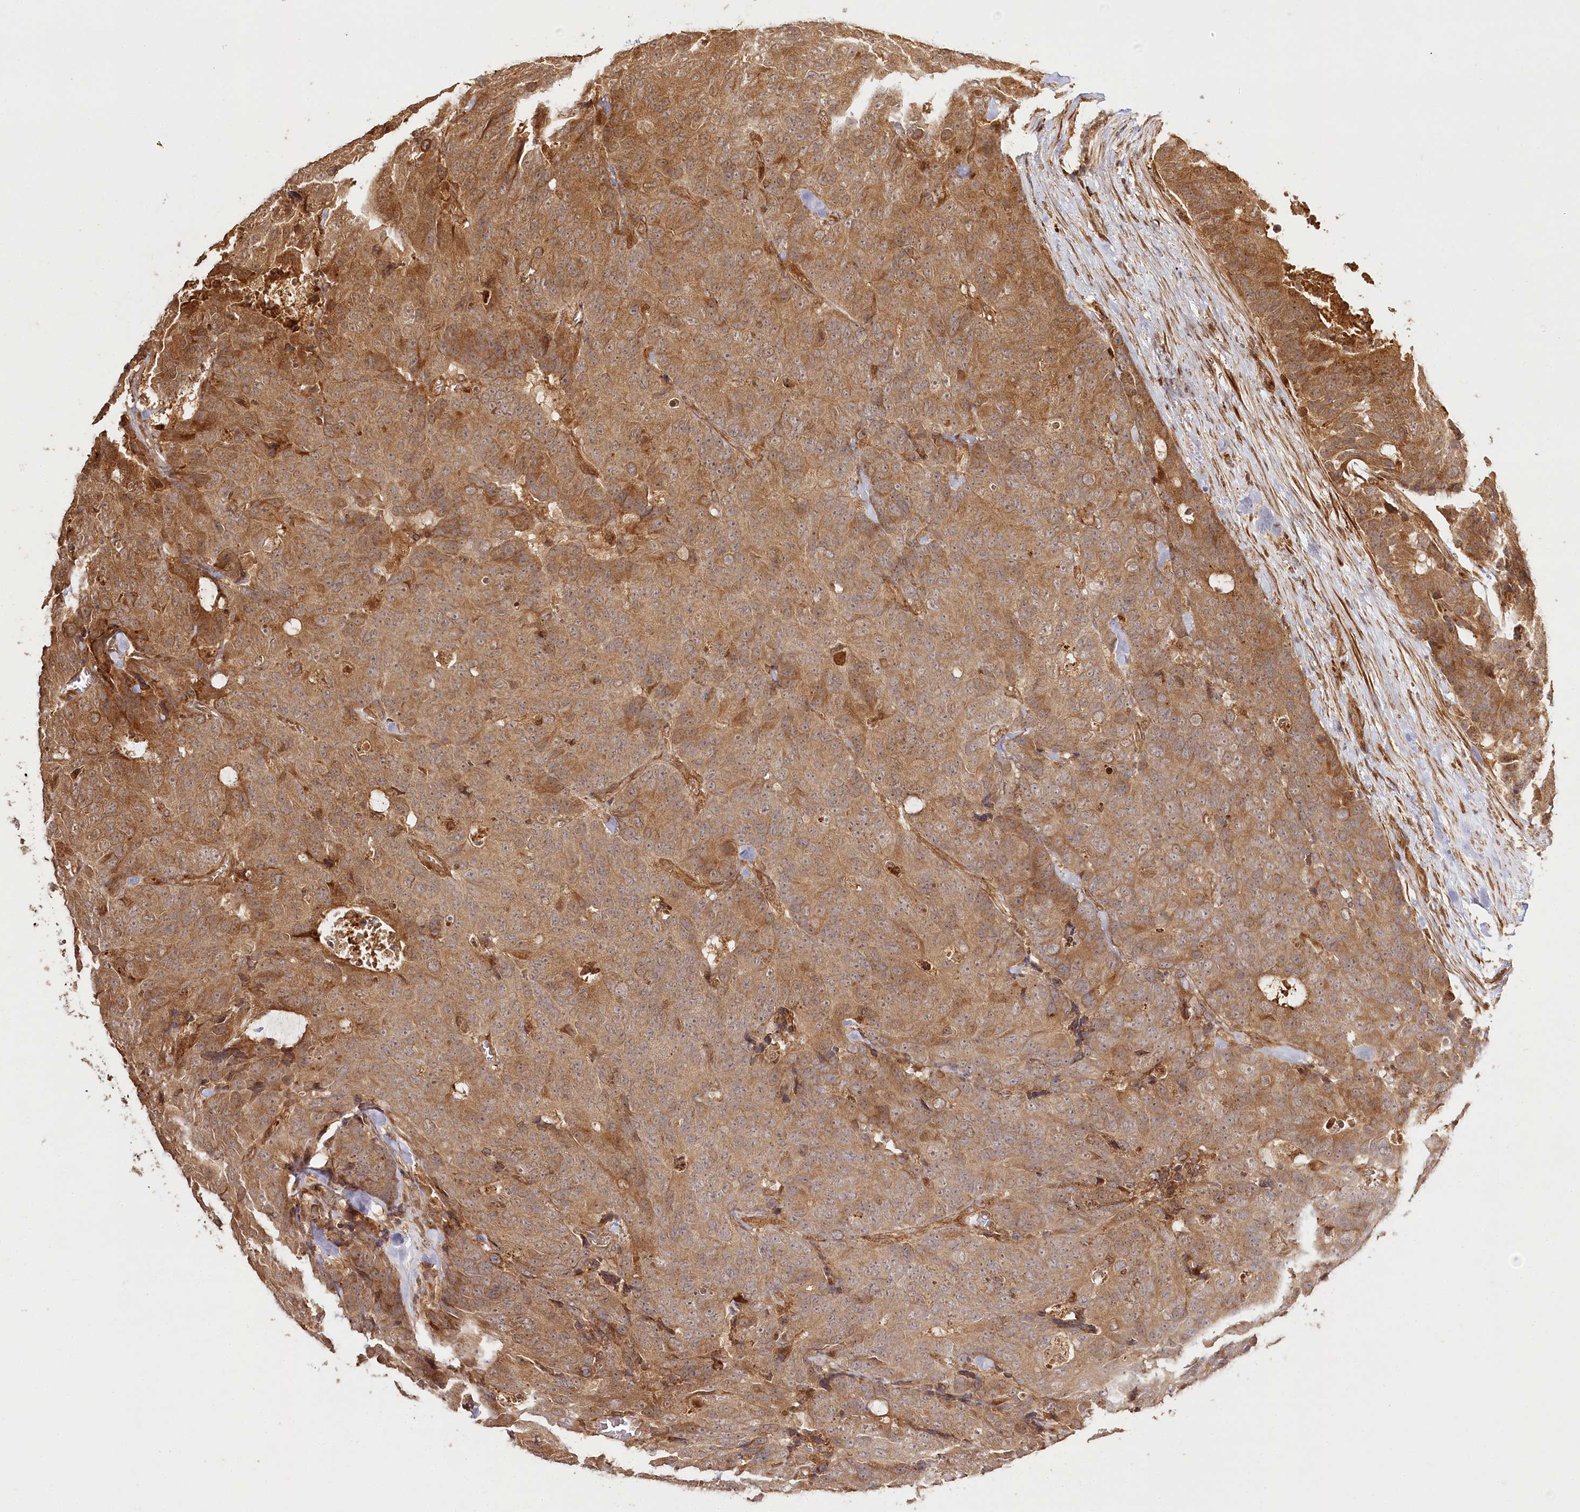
{"staining": {"intensity": "moderate", "quantity": ">75%", "location": "cytoplasmic/membranous"}, "tissue": "colorectal cancer", "cell_type": "Tumor cells", "image_type": "cancer", "snomed": [{"axis": "morphology", "description": "Adenocarcinoma, NOS"}, {"axis": "topography", "description": "Colon"}], "caption": "IHC staining of colorectal adenocarcinoma, which demonstrates medium levels of moderate cytoplasmic/membranous expression in about >75% of tumor cells indicating moderate cytoplasmic/membranous protein expression. The staining was performed using DAB (brown) for protein detection and nuclei were counterstained in hematoxylin (blue).", "gene": "ULK2", "patient": {"sex": "female", "age": 86}}